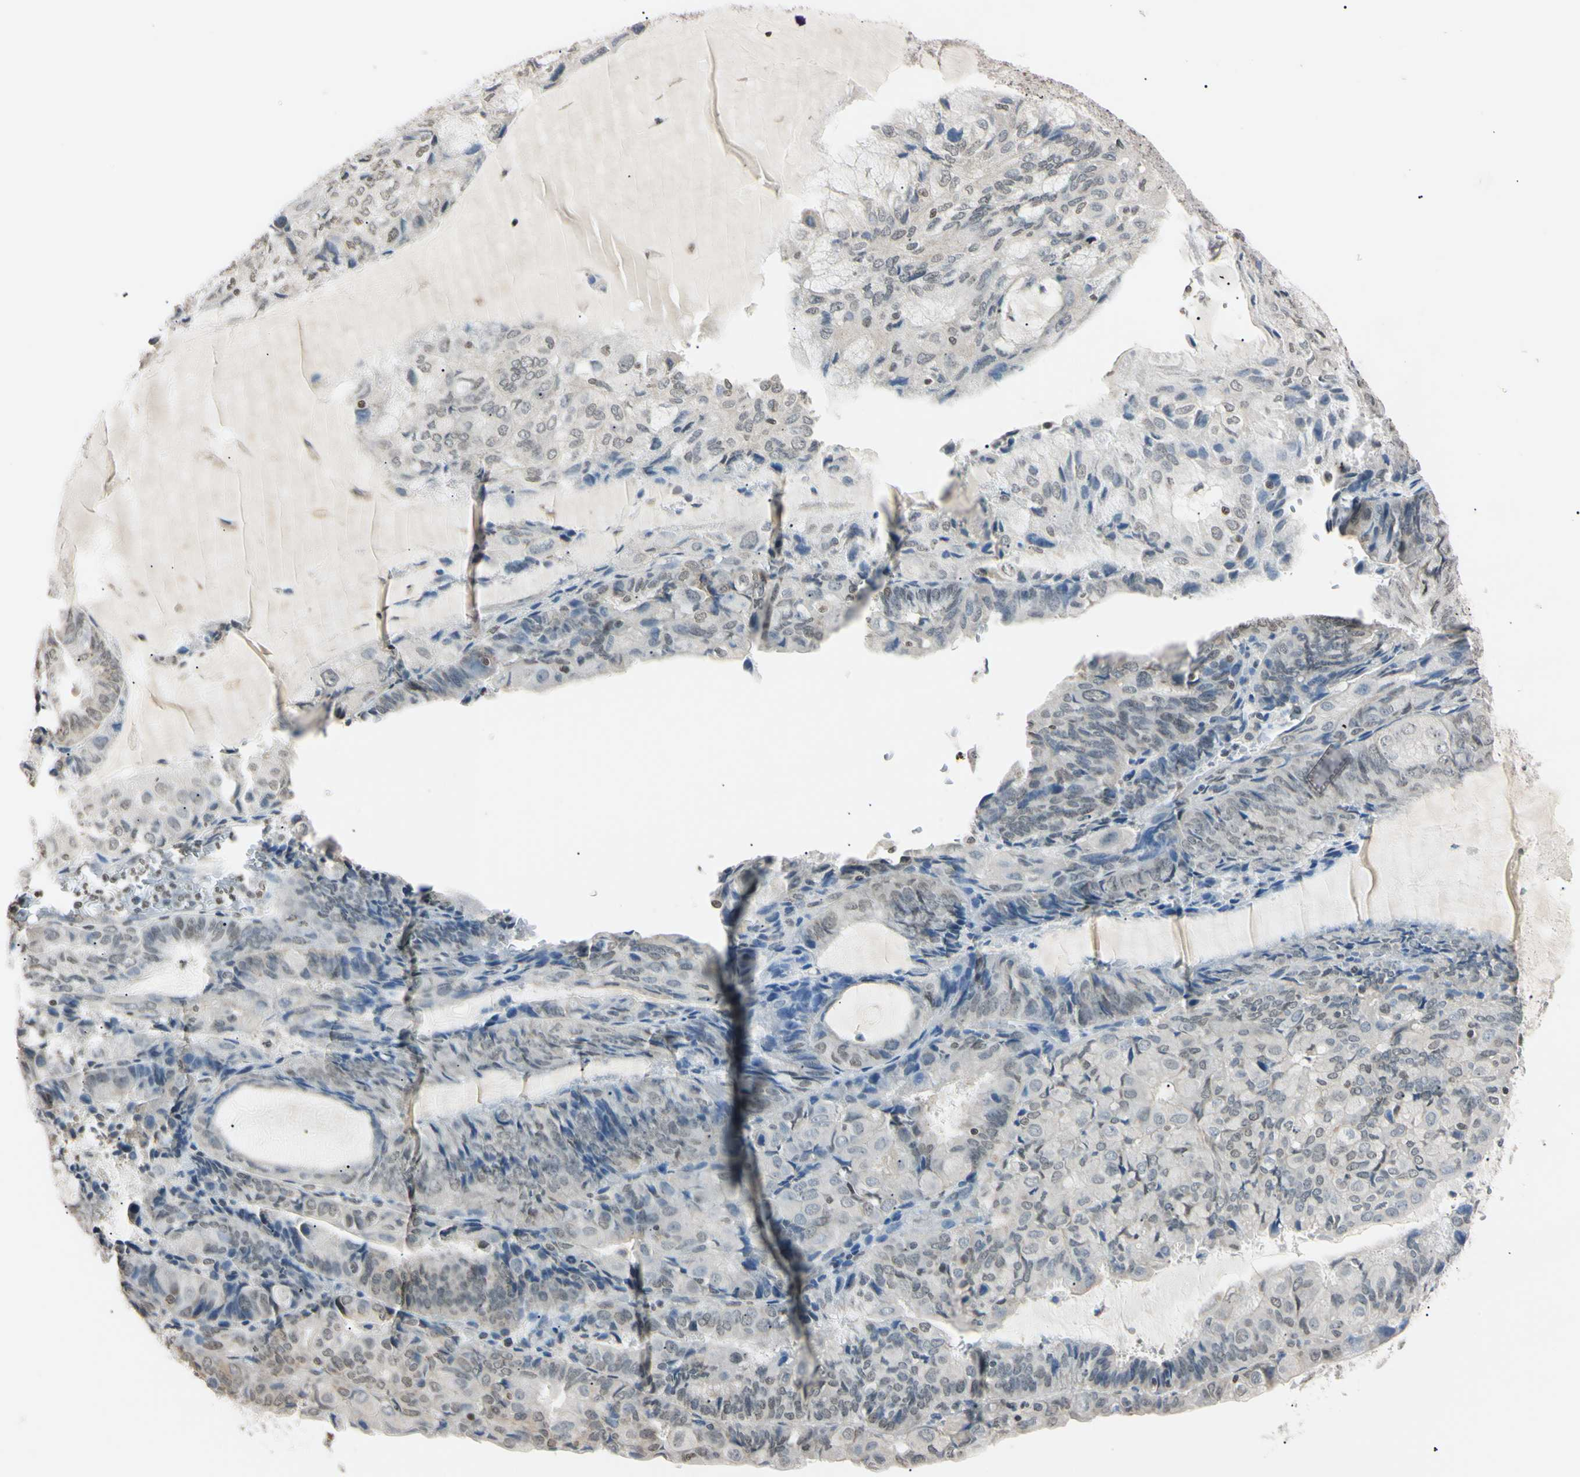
{"staining": {"intensity": "weak", "quantity": "<25%", "location": "nuclear"}, "tissue": "endometrial cancer", "cell_type": "Tumor cells", "image_type": "cancer", "snomed": [{"axis": "morphology", "description": "Adenocarcinoma, NOS"}, {"axis": "topography", "description": "Endometrium"}], "caption": "The IHC histopathology image has no significant staining in tumor cells of adenocarcinoma (endometrial) tissue.", "gene": "CDC45", "patient": {"sex": "female", "age": 81}}